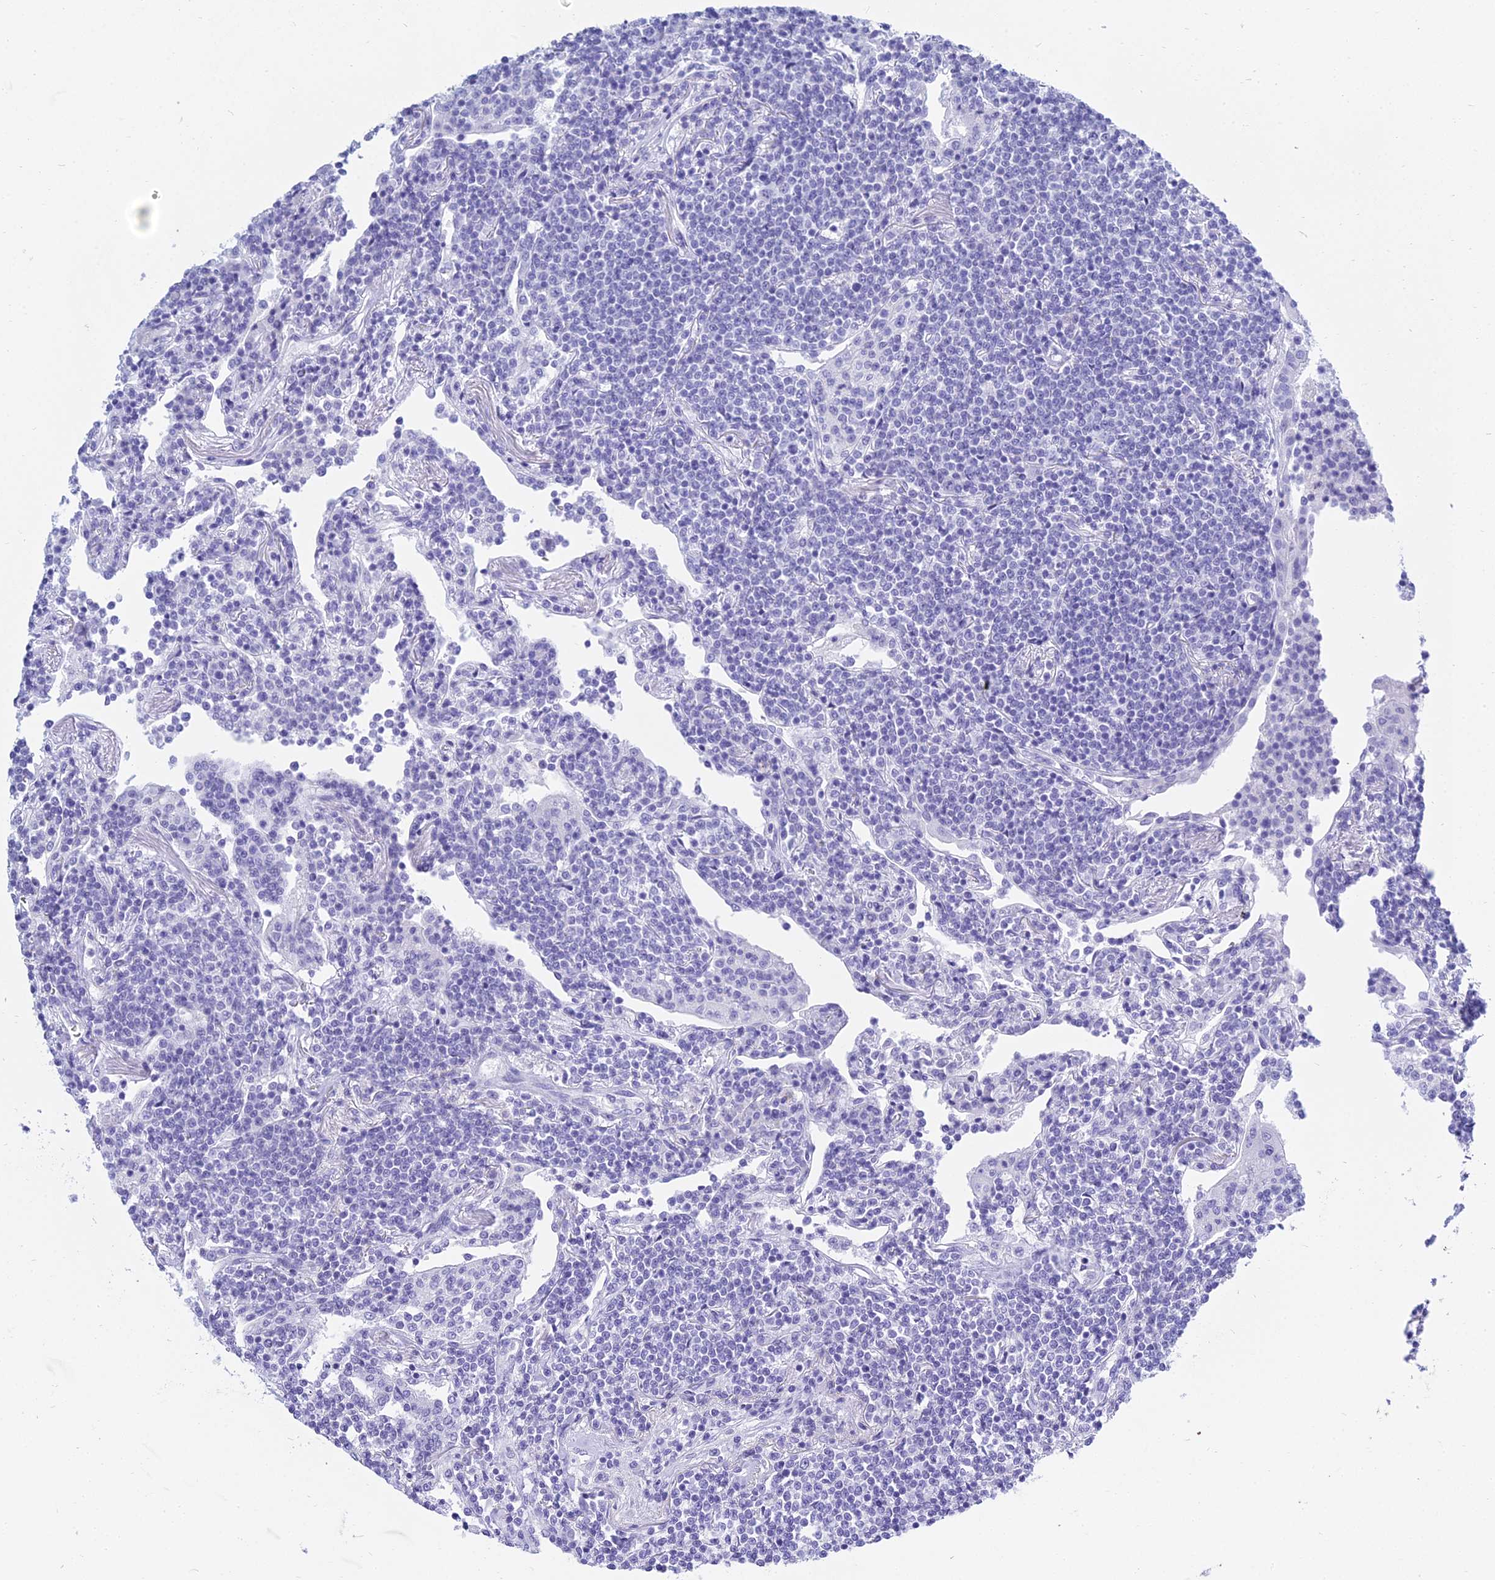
{"staining": {"intensity": "negative", "quantity": "none", "location": "none"}, "tissue": "lymphoma", "cell_type": "Tumor cells", "image_type": "cancer", "snomed": [{"axis": "morphology", "description": "Malignant lymphoma, non-Hodgkin's type, Low grade"}, {"axis": "topography", "description": "Lung"}], "caption": "Tumor cells show no significant protein expression in malignant lymphoma, non-Hodgkin's type (low-grade).", "gene": "PATE4", "patient": {"sex": "female", "age": 71}}